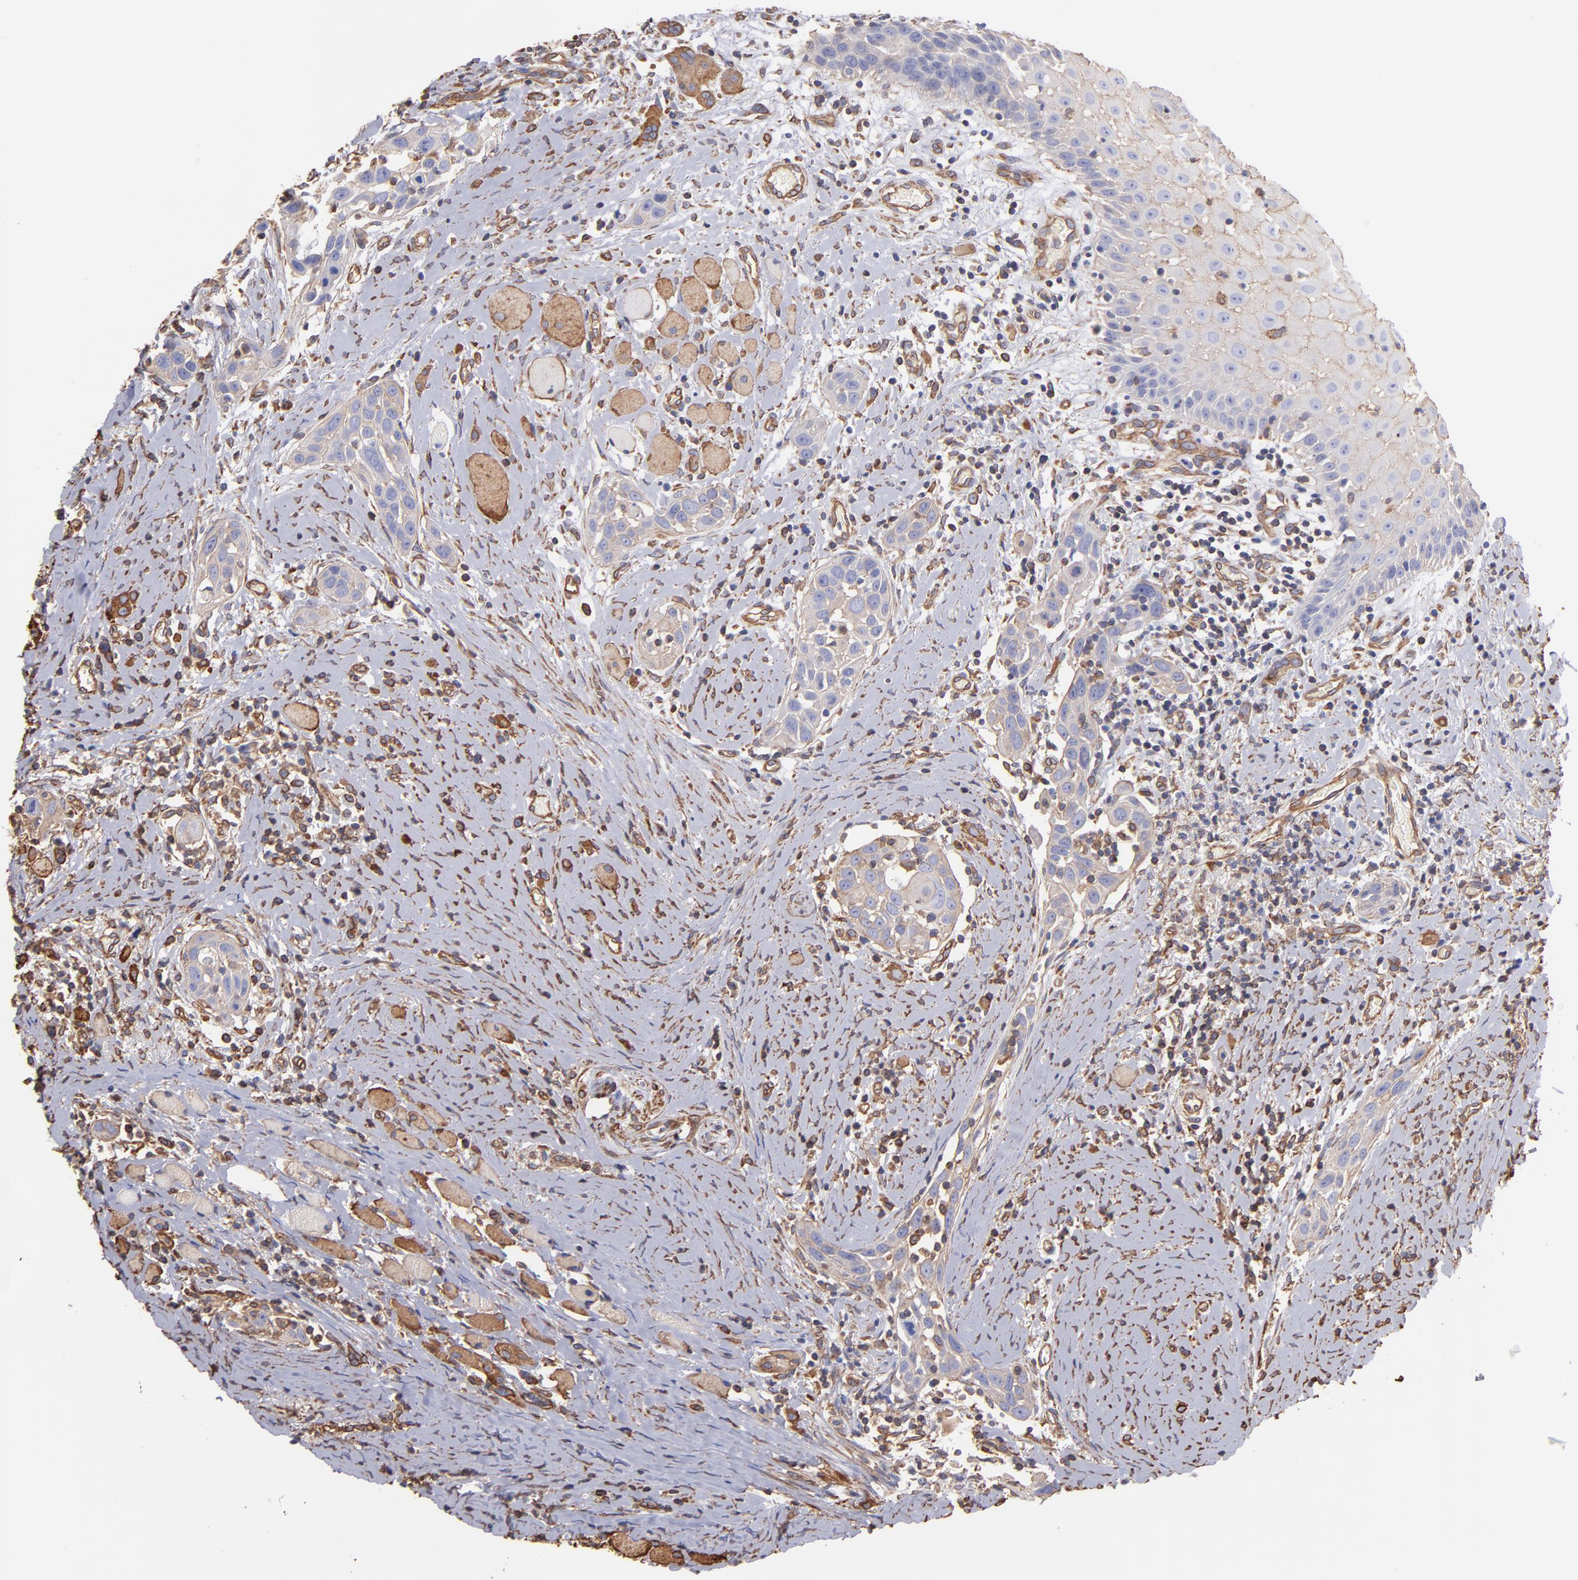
{"staining": {"intensity": "weak", "quantity": "25%-75%", "location": "cytoplasmic/membranous"}, "tissue": "head and neck cancer", "cell_type": "Tumor cells", "image_type": "cancer", "snomed": [{"axis": "morphology", "description": "Squamous cell carcinoma, NOS"}, {"axis": "topography", "description": "Oral tissue"}, {"axis": "topography", "description": "Head-Neck"}], "caption": "Weak cytoplasmic/membranous expression is appreciated in approximately 25%-75% of tumor cells in head and neck cancer.", "gene": "PLEC", "patient": {"sex": "female", "age": 50}}